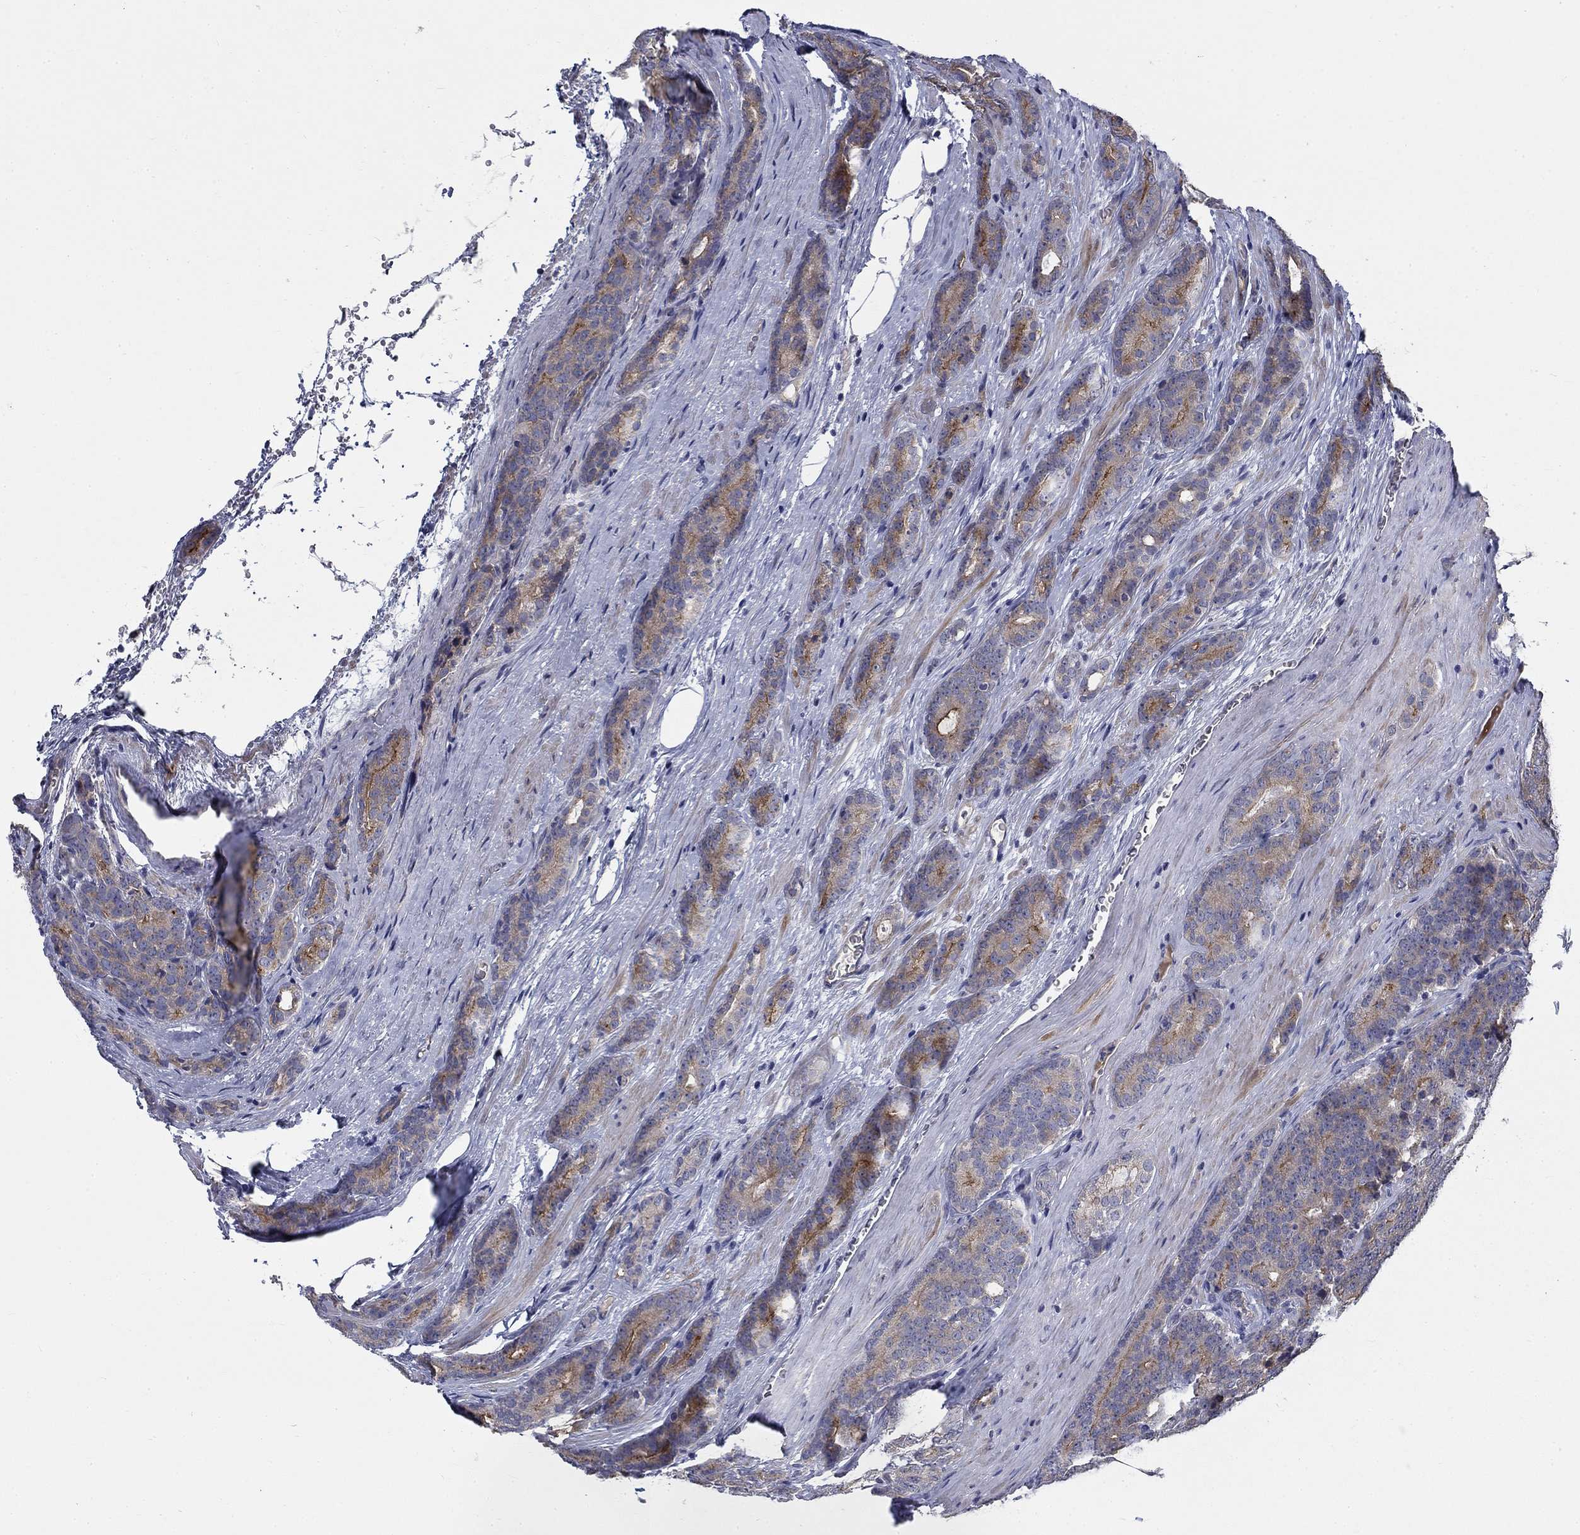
{"staining": {"intensity": "moderate", "quantity": "<25%", "location": "cytoplasmic/membranous"}, "tissue": "prostate cancer", "cell_type": "Tumor cells", "image_type": "cancer", "snomed": [{"axis": "morphology", "description": "Adenocarcinoma, NOS"}, {"axis": "topography", "description": "Prostate"}], "caption": "Immunohistochemistry (DAB) staining of human prostate adenocarcinoma shows moderate cytoplasmic/membranous protein expression in approximately <25% of tumor cells. (IHC, brightfield microscopy, high magnification).", "gene": "SLC1A1", "patient": {"sex": "male", "age": 71}}